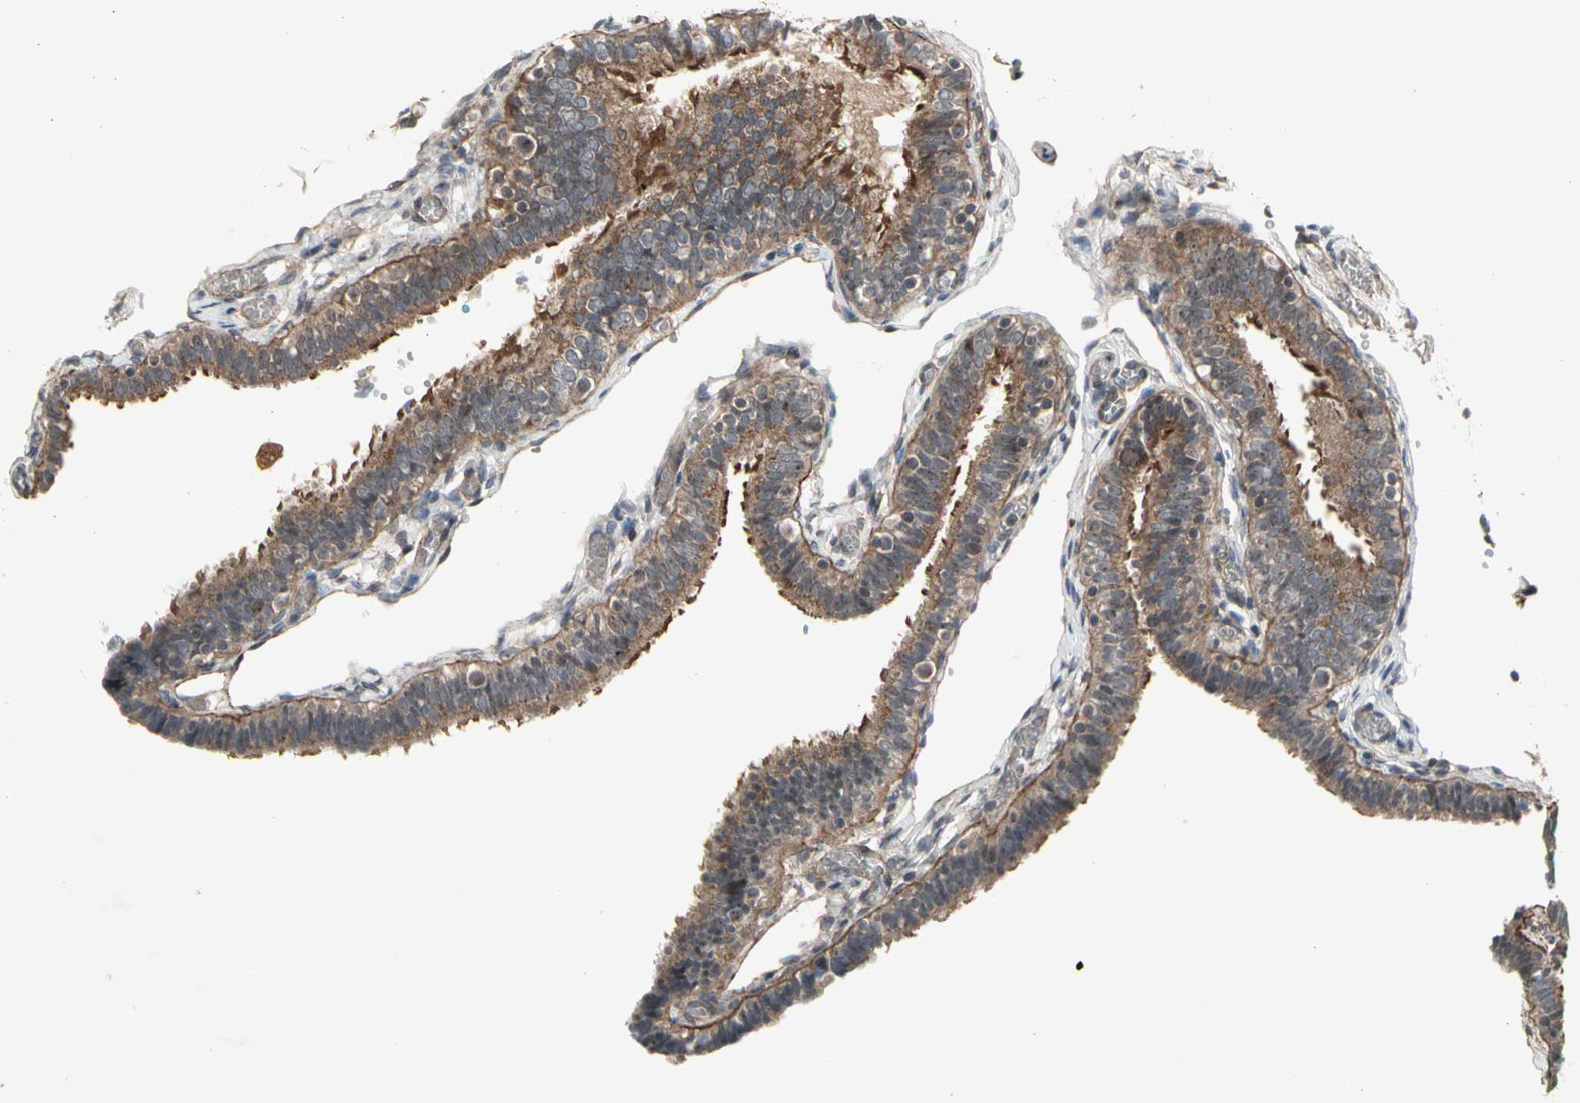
{"staining": {"intensity": "strong", "quantity": ">75%", "location": "cytoplasmic/membranous"}, "tissue": "fallopian tube", "cell_type": "Glandular cells", "image_type": "normal", "snomed": [{"axis": "morphology", "description": "Normal tissue, NOS"}, {"axis": "topography", "description": "Fallopian tube"}], "caption": "Fallopian tube stained for a protein (brown) displays strong cytoplasmic/membranous positive positivity in about >75% of glandular cells.", "gene": "SLC39A9", "patient": {"sex": "female", "age": 46}}